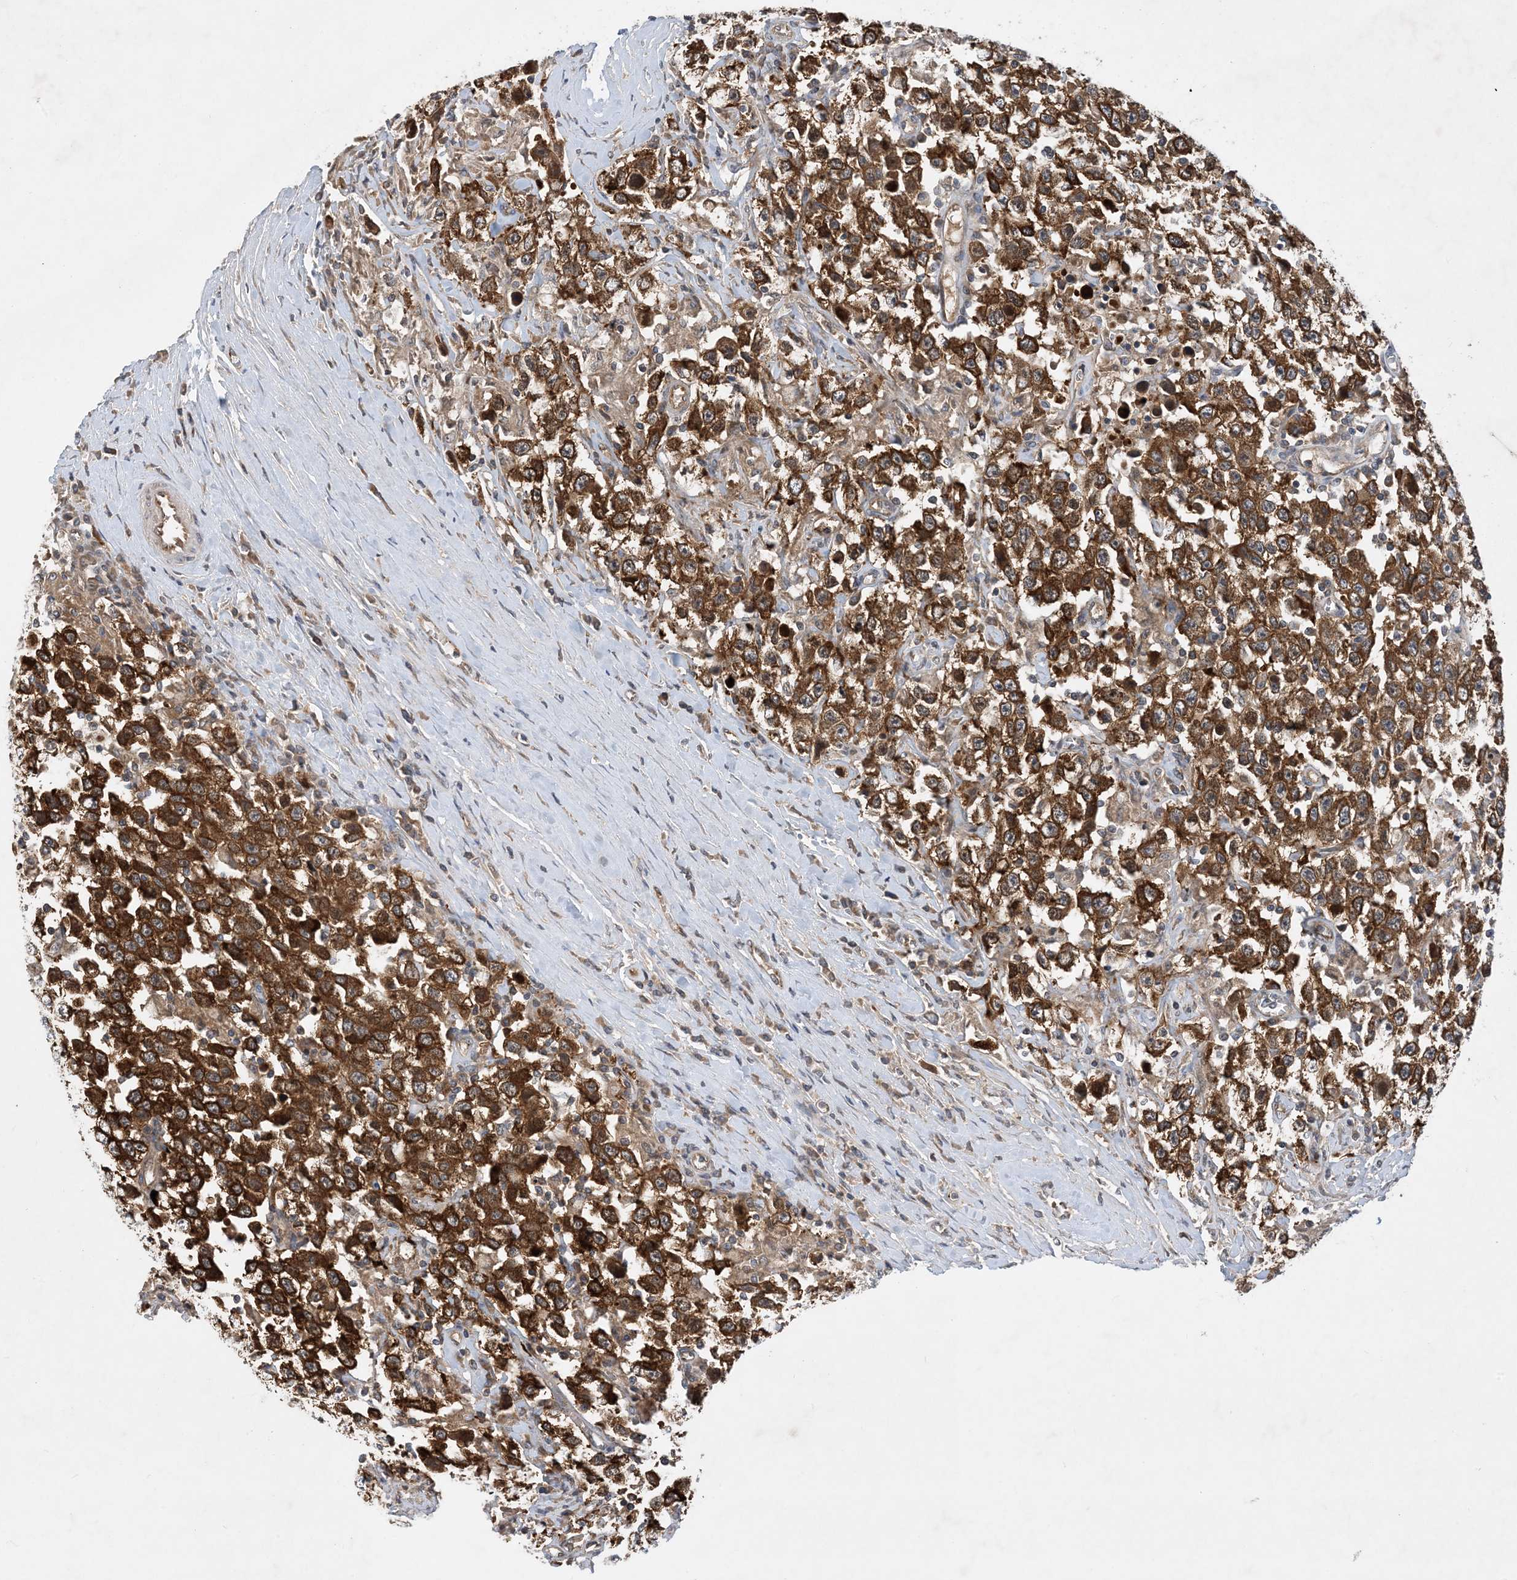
{"staining": {"intensity": "strong", "quantity": ">75%", "location": "cytoplasmic/membranous"}, "tissue": "testis cancer", "cell_type": "Tumor cells", "image_type": "cancer", "snomed": [{"axis": "morphology", "description": "Seminoma, NOS"}, {"axis": "topography", "description": "Testis"}], "caption": "Approximately >75% of tumor cells in testis cancer display strong cytoplasmic/membranous protein positivity as visualized by brown immunohistochemical staining.", "gene": "TINAG", "patient": {"sex": "male", "age": 41}}